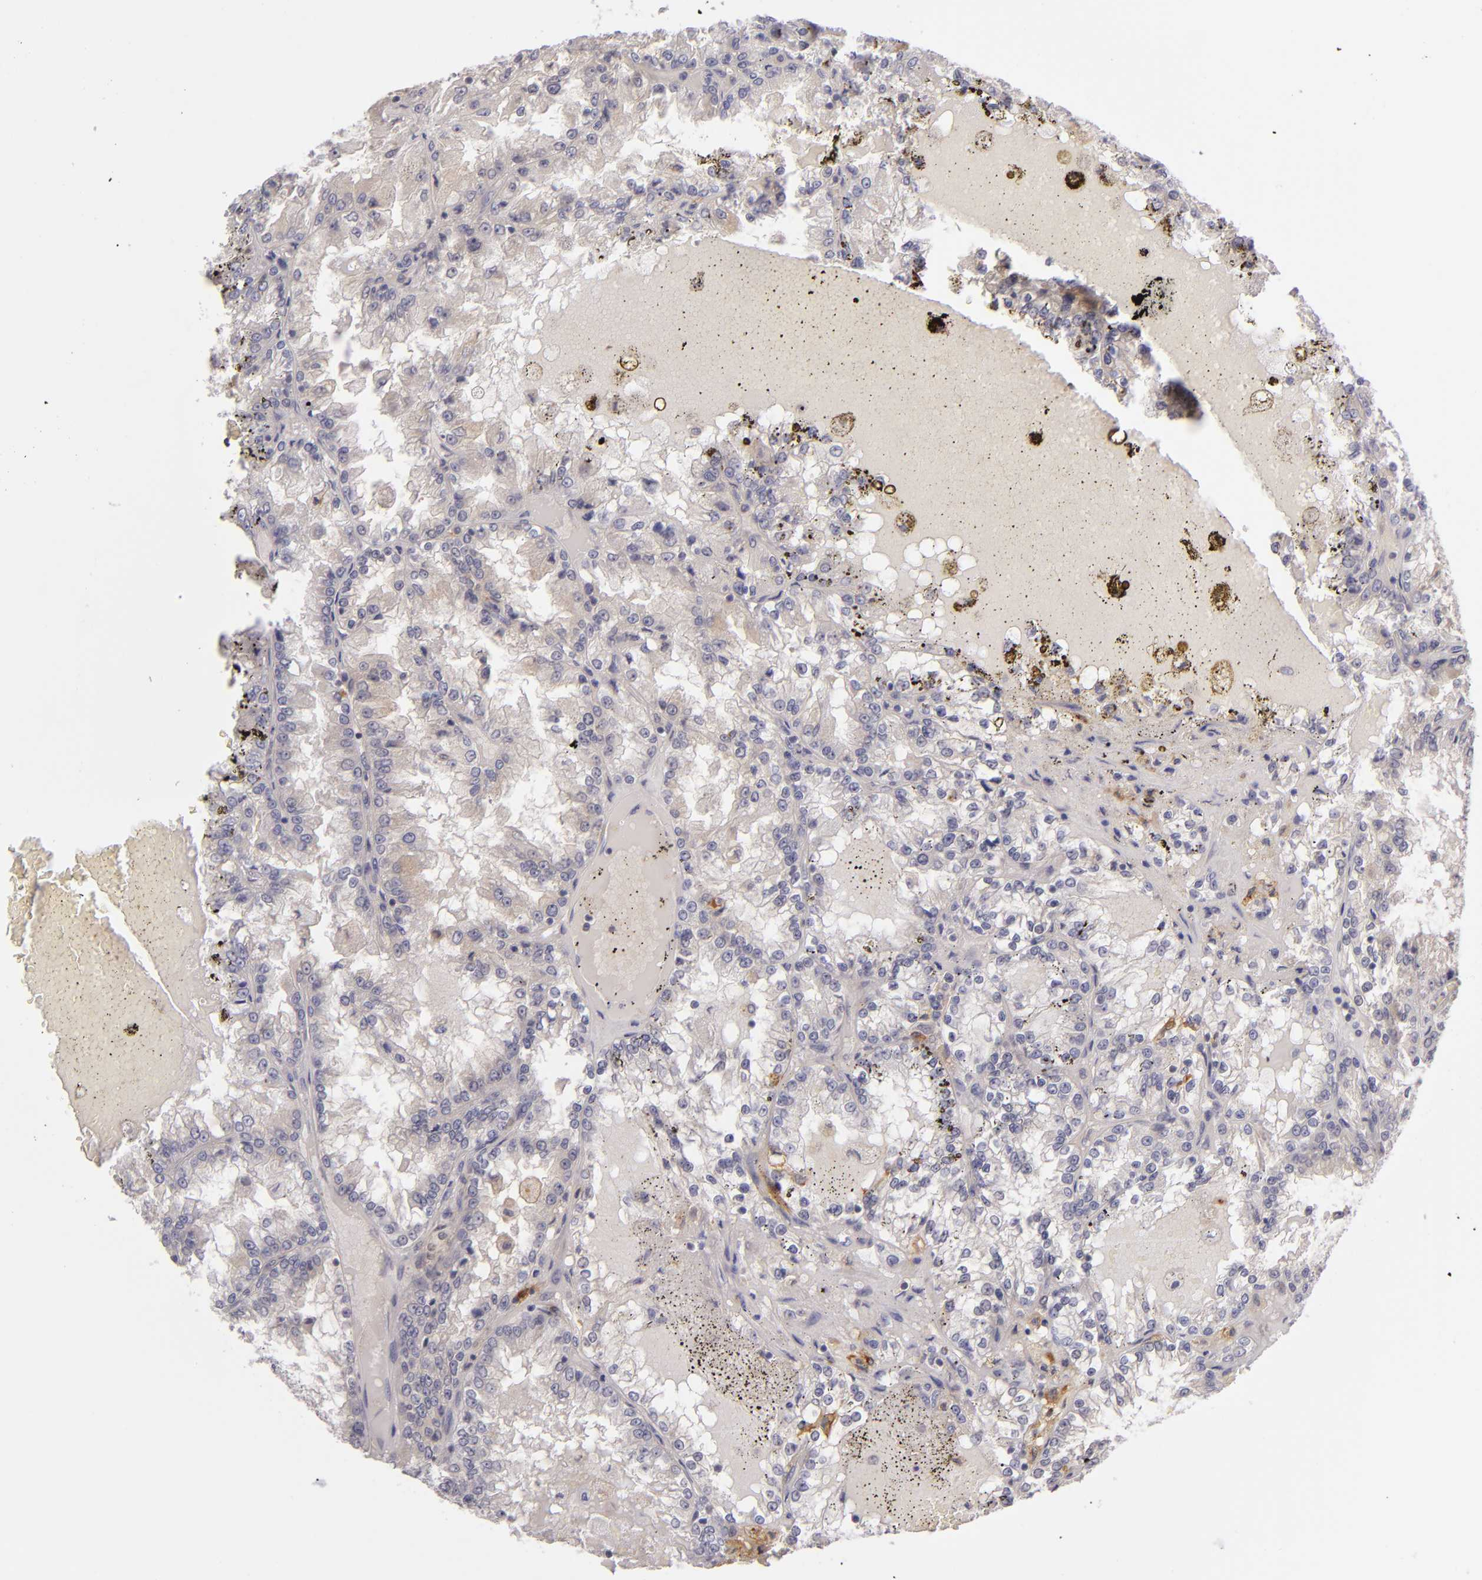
{"staining": {"intensity": "weak", "quantity": "<25%", "location": "cytoplasmic/membranous"}, "tissue": "renal cancer", "cell_type": "Tumor cells", "image_type": "cancer", "snomed": [{"axis": "morphology", "description": "Adenocarcinoma, NOS"}, {"axis": "topography", "description": "Kidney"}], "caption": "Tumor cells are negative for protein expression in human renal cancer (adenocarcinoma).", "gene": "CD83", "patient": {"sex": "female", "age": 56}}